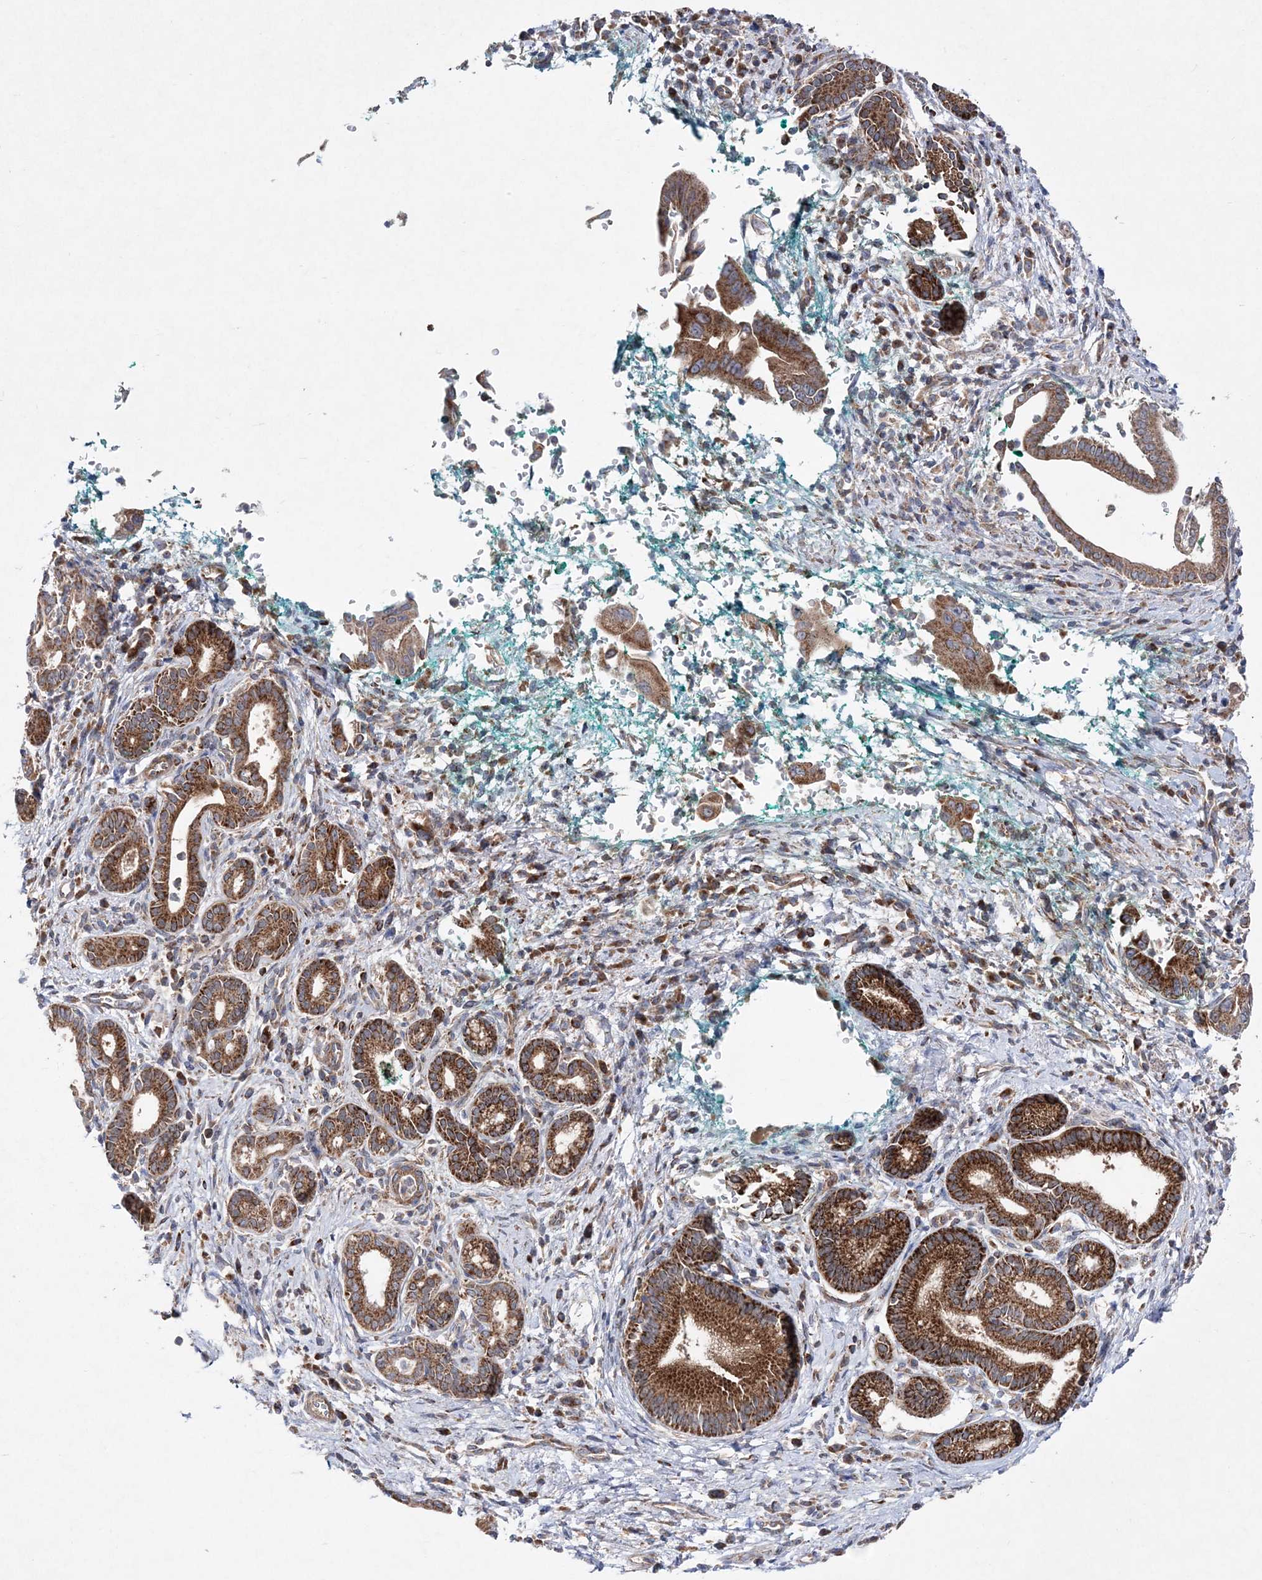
{"staining": {"intensity": "strong", "quantity": ">75%", "location": "cytoplasmic/membranous"}, "tissue": "pancreatic cancer", "cell_type": "Tumor cells", "image_type": "cancer", "snomed": [{"axis": "morphology", "description": "Adenocarcinoma, NOS"}, {"axis": "topography", "description": "Pancreas"}], "caption": "Adenocarcinoma (pancreatic) stained with immunohistochemistry (IHC) reveals strong cytoplasmic/membranous expression in about >75% of tumor cells. (IHC, brightfield microscopy, high magnification).", "gene": "NGLY1", "patient": {"sex": "male", "age": 78}}